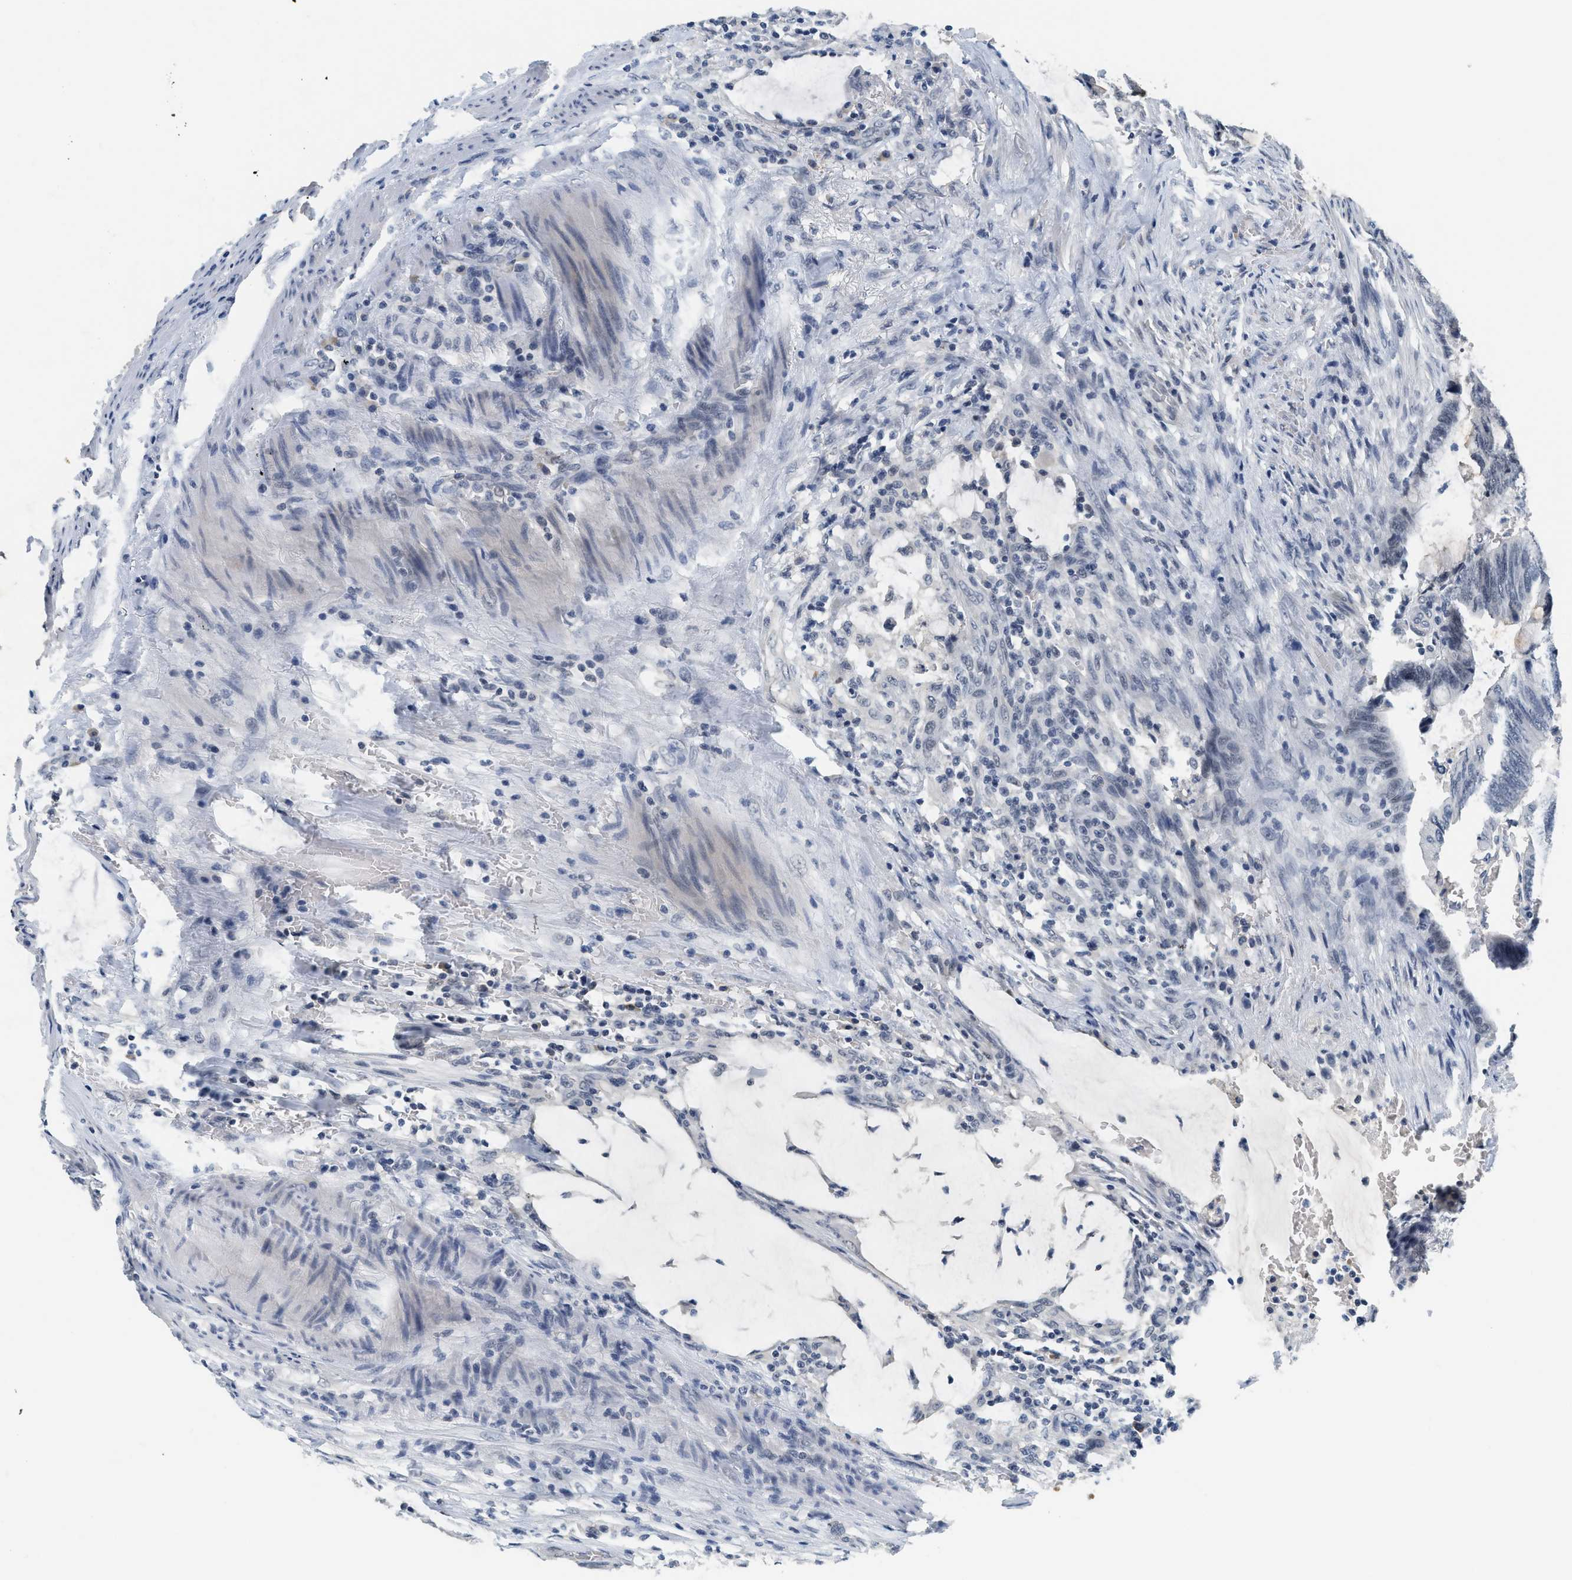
{"staining": {"intensity": "negative", "quantity": "none", "location": "none"}, "tissue": "colorectal cancer", "cell_type": "Tumor cells", "image_type": "cancer", "snomed": [{"axis": "morphology", "description": "Normal tissue, NOS"}, {"axis": "morphology", "description": "Adenocarcinoma, NOS"}, {"axis": "topography", "description": "Rectum"}, {"axis": "topography", "description": "Peripheral nerve tissue"}], "caption": "High power microscopy micrograph of an IHC image of adenocarcinoma (colorectal), revealing no significant expression in tumor cells.", "gene": "MZF1", "patient": {"sex": "male", "age": 92}}